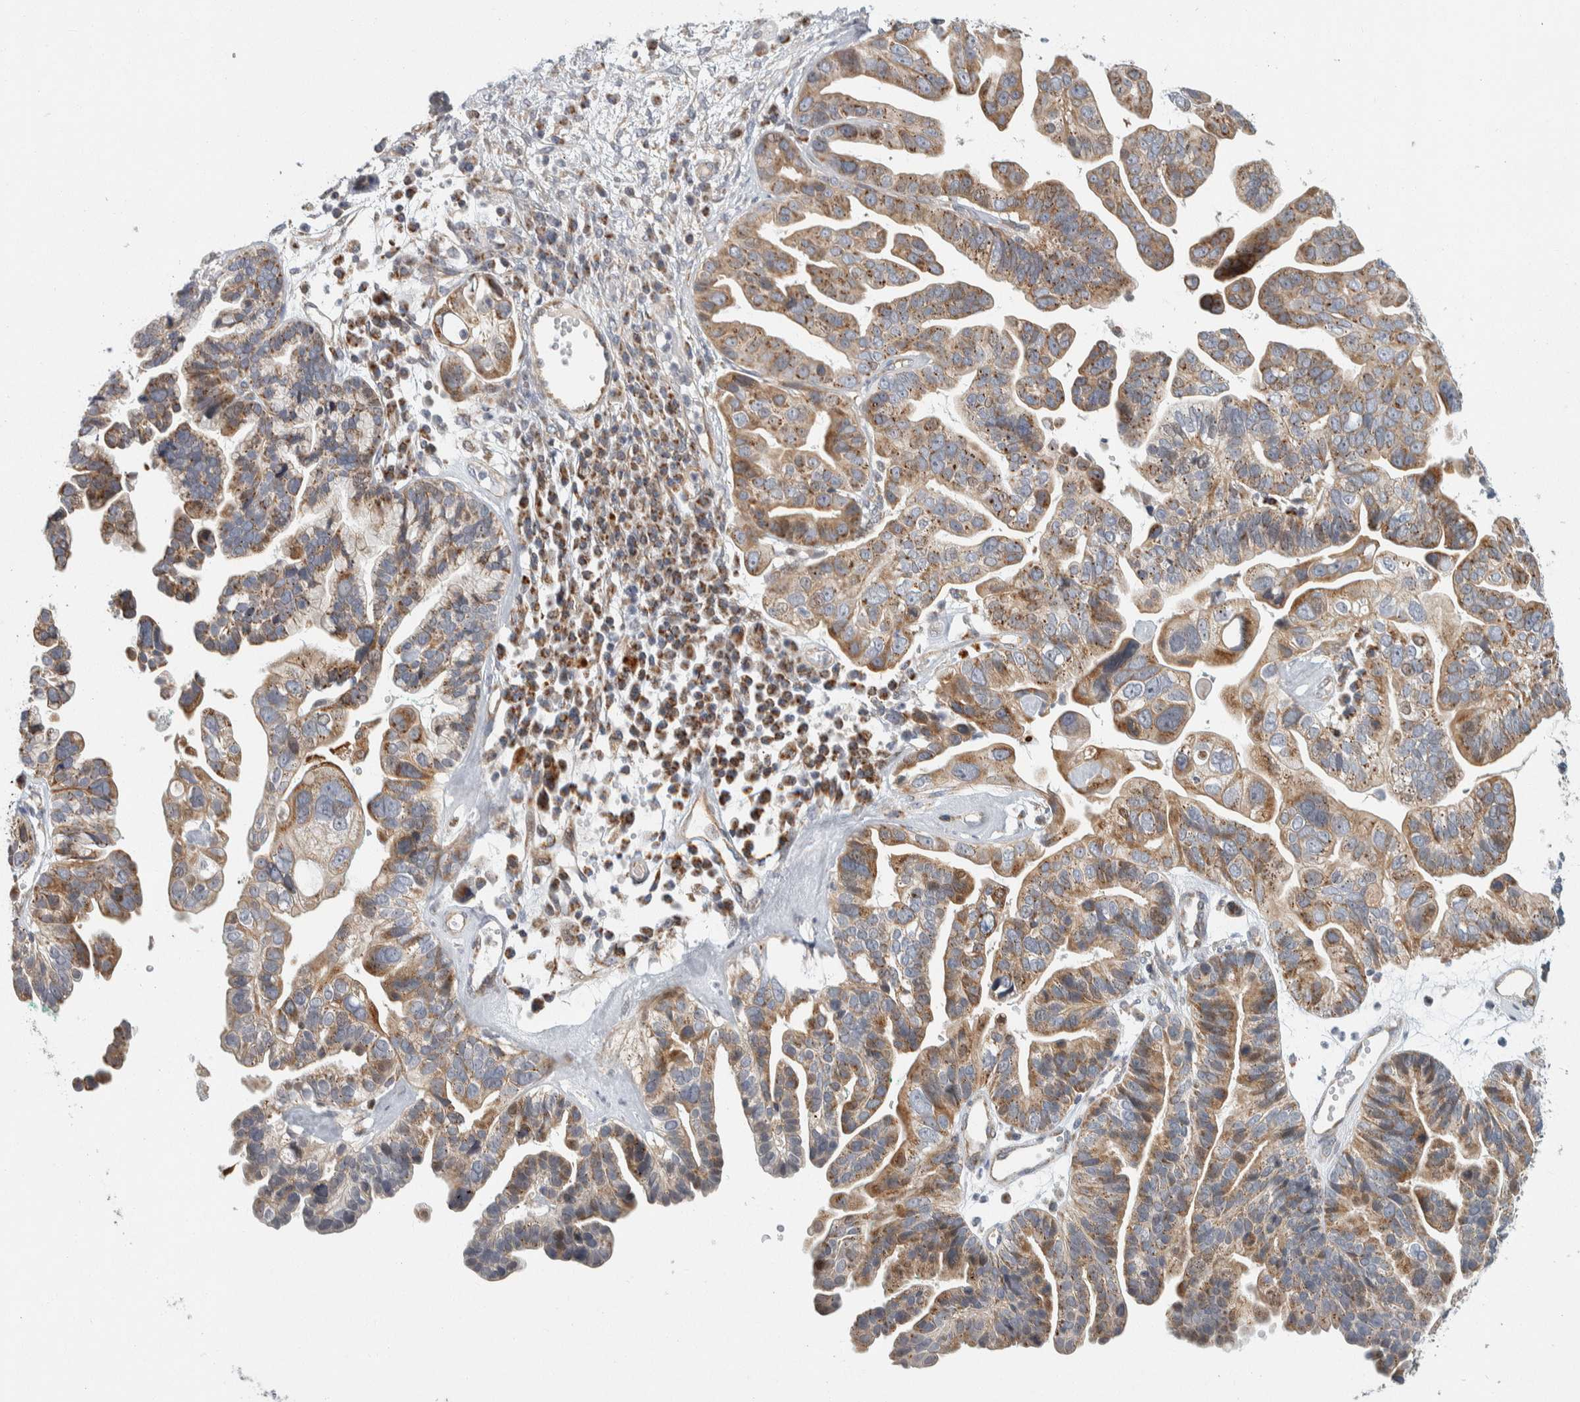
{"staining": {"intensity": "moderate", "quantity": ">75%", "location": "cytoplasmic/membranous"}, "tissue": "ovarian cancer", "cell_type": "Tumor cells", "image_type": "cancer", "snomed": [{"axis": "morphology", "description": "Cystadenocarcinoma, serous, NOS"}, {"axis": "topography", "description": "Ovary"}], "caption": "Brown immunohistochemical staining in ovarian cancer (serous cystadenocarcinoma) demonstrates moderate cytoplasmic/membranous positivity in about >75% of tumor cells.", "gene": "AFP", "patient": {"sex": "female", "age": 56}}